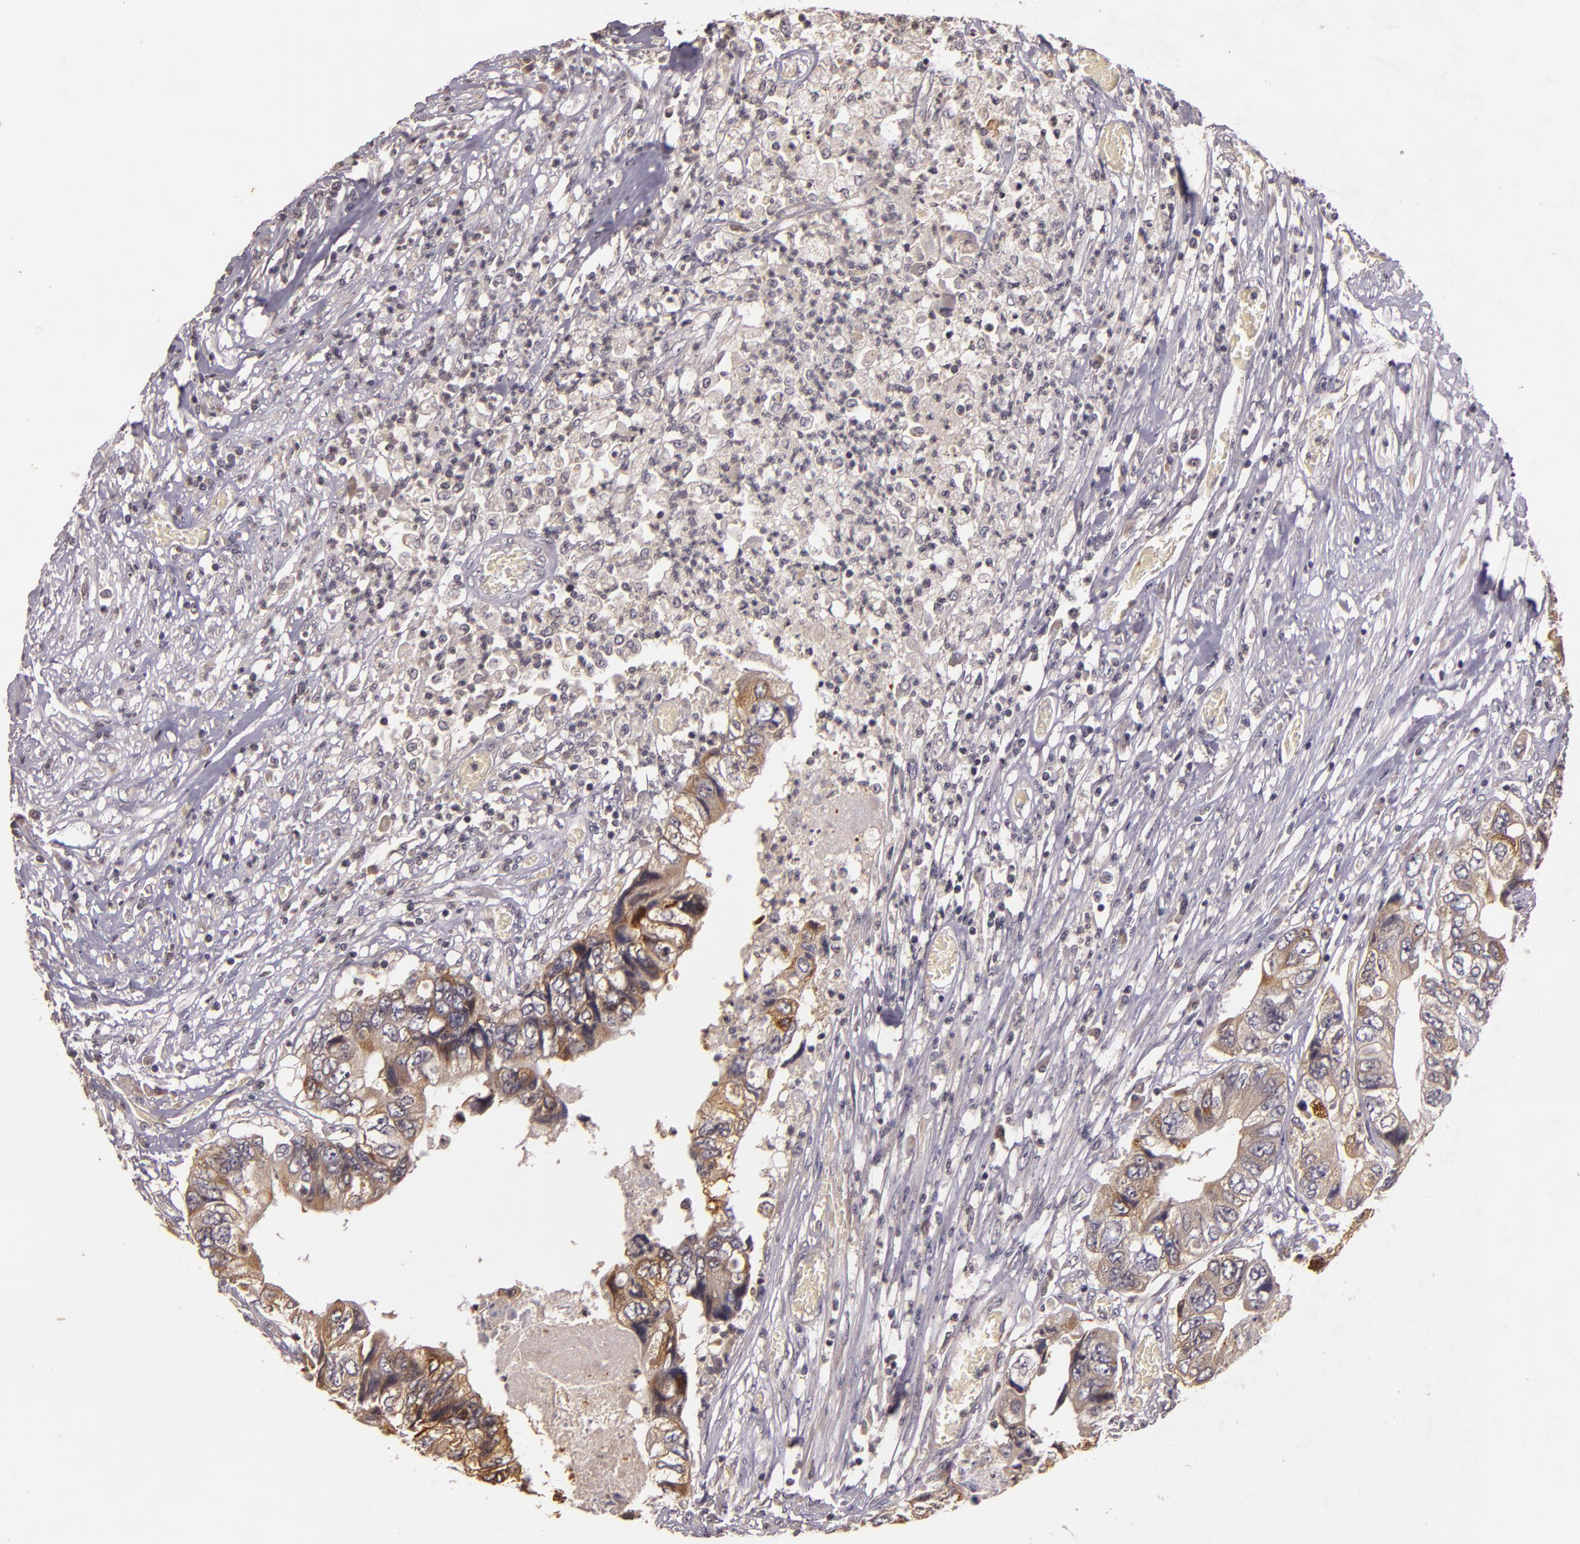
{"staining": {"intensity": "moderate", "quantity": "25%-75%", "location": "cytoplasmic/membranous"}, "tissue": "colorectal cancer", "cell_type": "Tumor cells", "image_type": "cancer", "snomed": [{"axis": "morphology", "description": "Adenocarcinoma, NOS"}, {"axis": "topography", "description": "Rectum"}], "caption": "This is a photomicrograph of immunohistochemistry staining of colorectal cancer, which shows moderate positivity in the cytoplasmic/membranous of tumor cells.", "gene": "TFF1", "patient": {"sex": "female", "age": 82}}